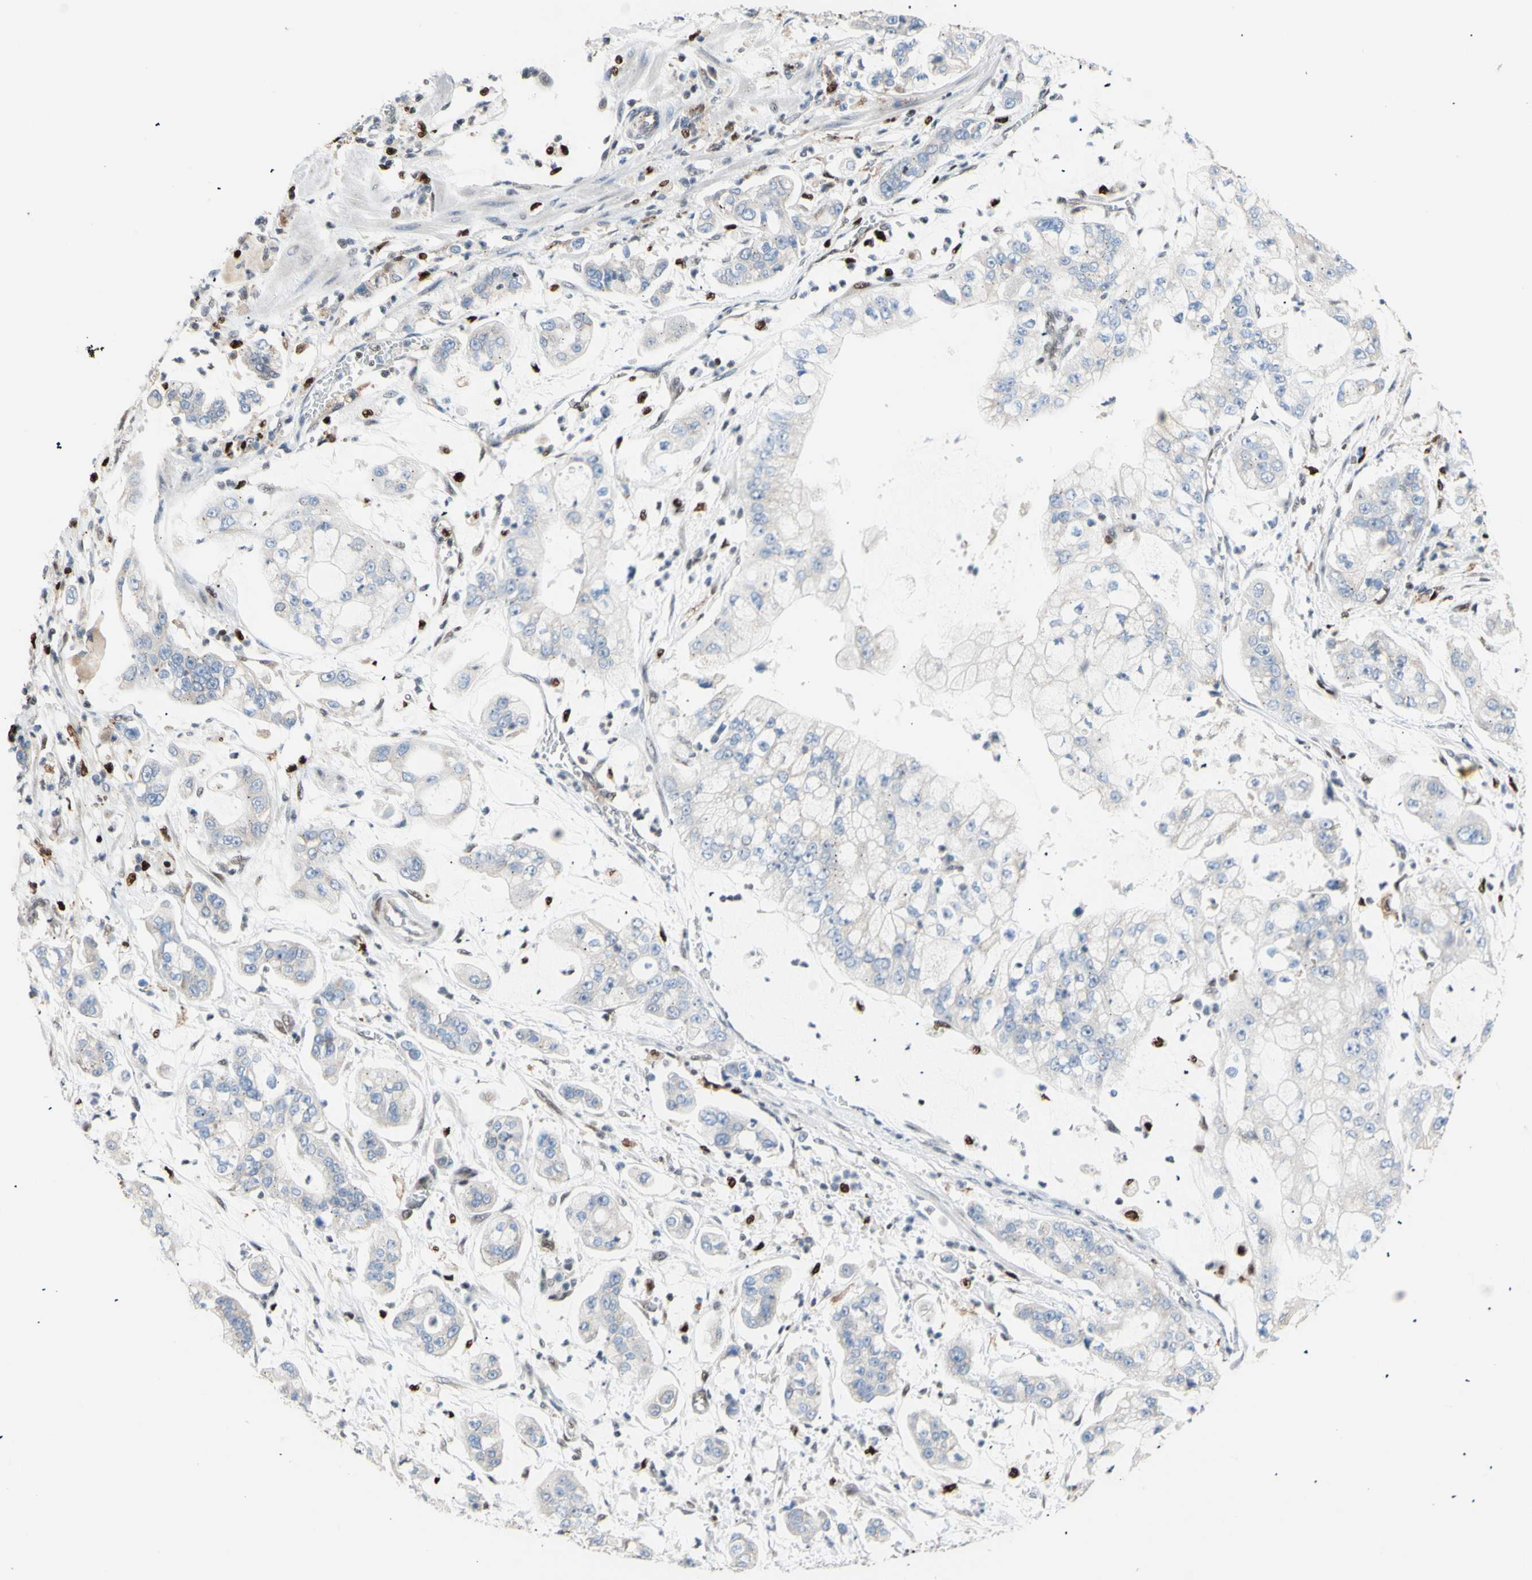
{"staining": {"intensity": "negative", "quantity": "none", "location": "none"}, "tissue": "stomach cancer", "cell_type": "Tumor cells", "image_type": "cancer", "snomed": [{"axis": "morphology", "description": "Adenocarcinoma, NOS"}, {"axis": "topography", "description": "Stomach"}], "caption": "Immunohistochemistry of stomach cancer displays no expression in tumor cells.", "gene": "EED", "patient": {"sex": "male", "age": 76}}